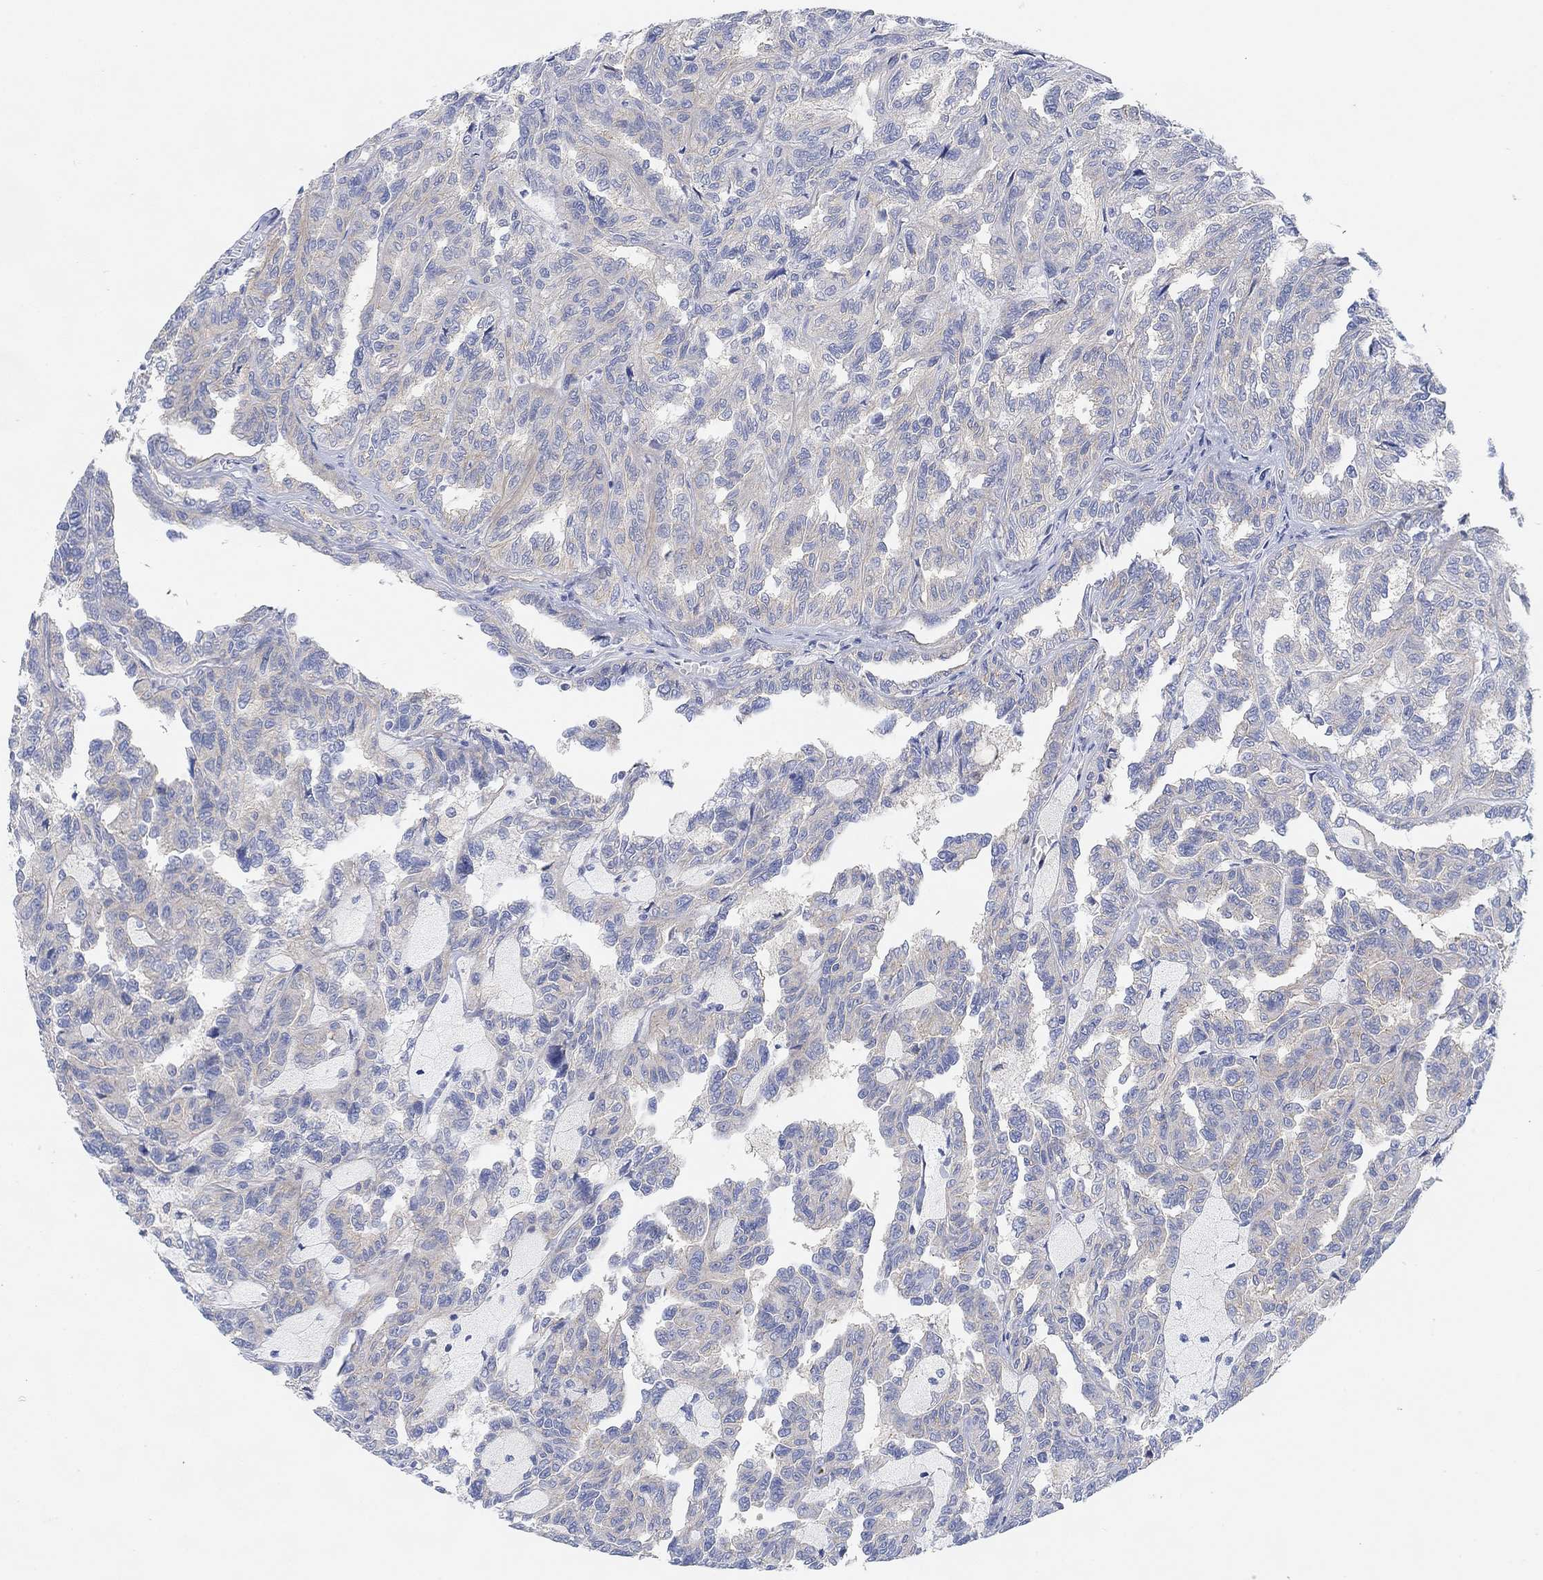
{"staining": {"intensity": "weak", "quantity": "<25%", "location": "cytoplasmic/membranous"}, "tissue": "renal cancer", "cell_type": "Tumor cells", "image_type": "cancer", "snomed": [{"axis": "morphology", "description": "Adenocarcinoma, NOS"}, {"axis": "topography", "description": "Kidney"}], "caption": "A photomicrograph of renal cancer stained for a protein displays no brown staining in tumor cells. Nuclei are stained in blue.", "gene": "RGS1", "patient": {"sex": "male", "age": 79}}